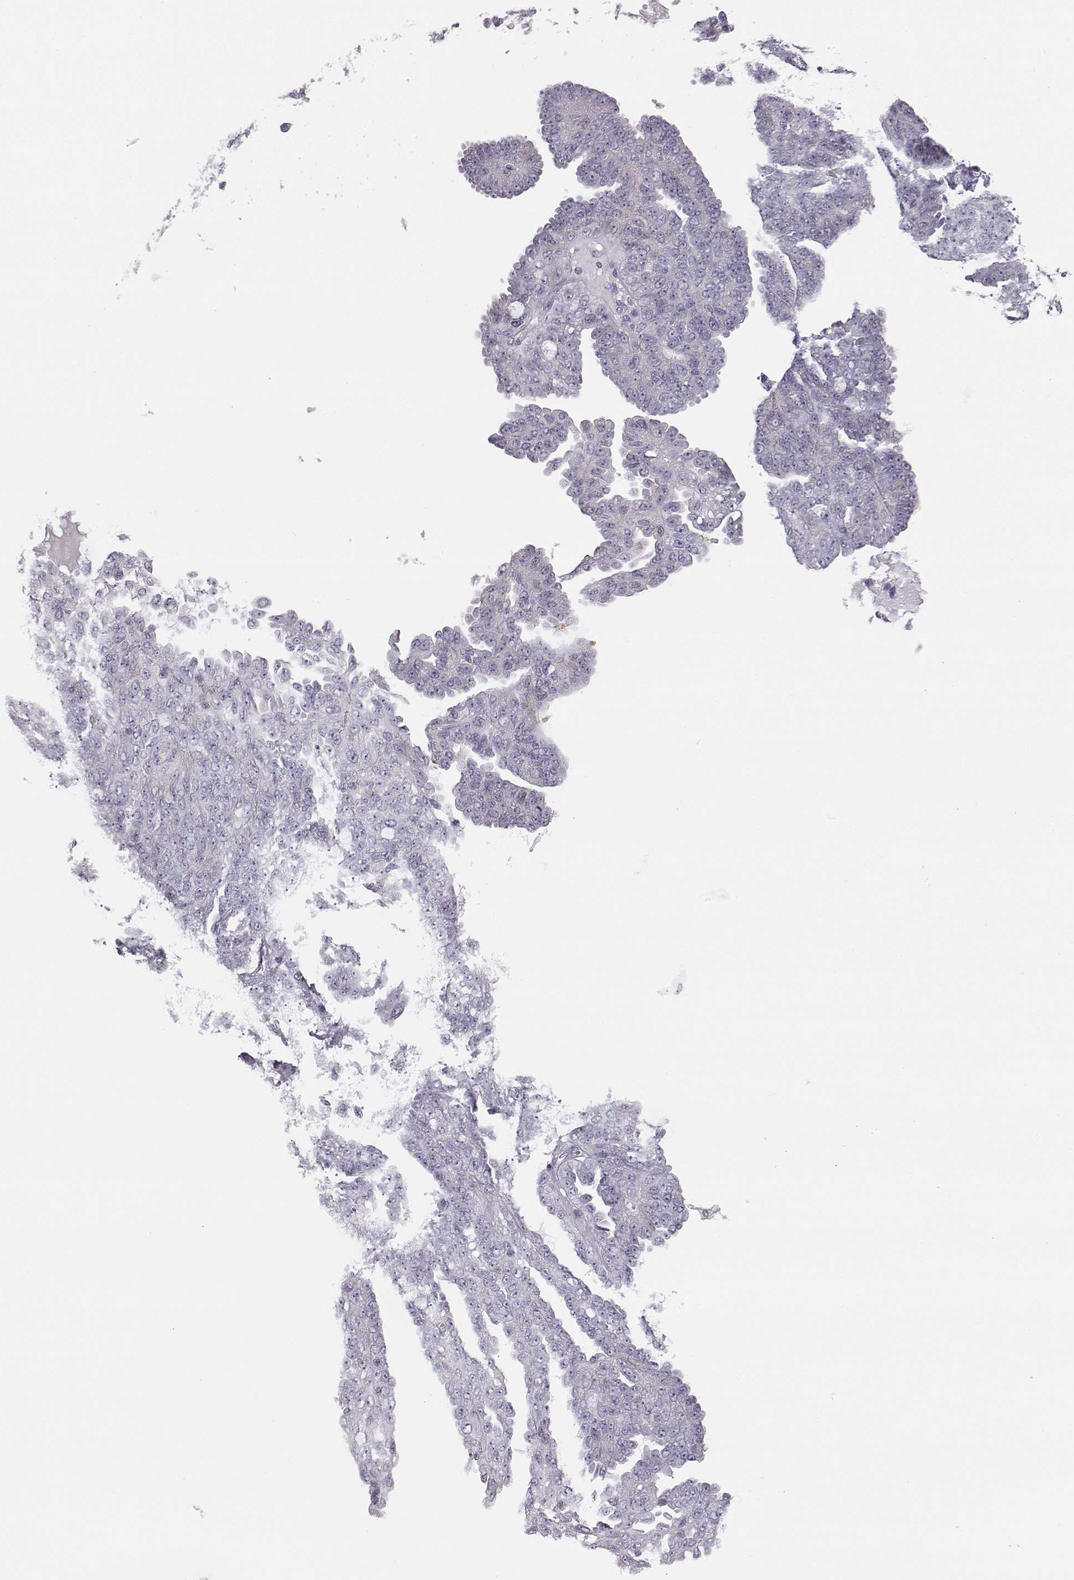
{"staining": {"intensity": "negative", "quantity": "none", "location": "none"}, "tissue": "ovarian cancer", "cell_type": "Tumor cells", "image_type": "cancer", "snomed": [{"axis": "morphology", "description": "Cystadenocarcinoma, serous, NOS"}, {"axis": "topography", "description": "Ovary"}], "caption": "Human ovarian cancer stained for a protein using immunohistochemistry shows no staining in tumor cells.", "gene": "MYCBPAP", "patient": {"sex": "female", "age": 71}}